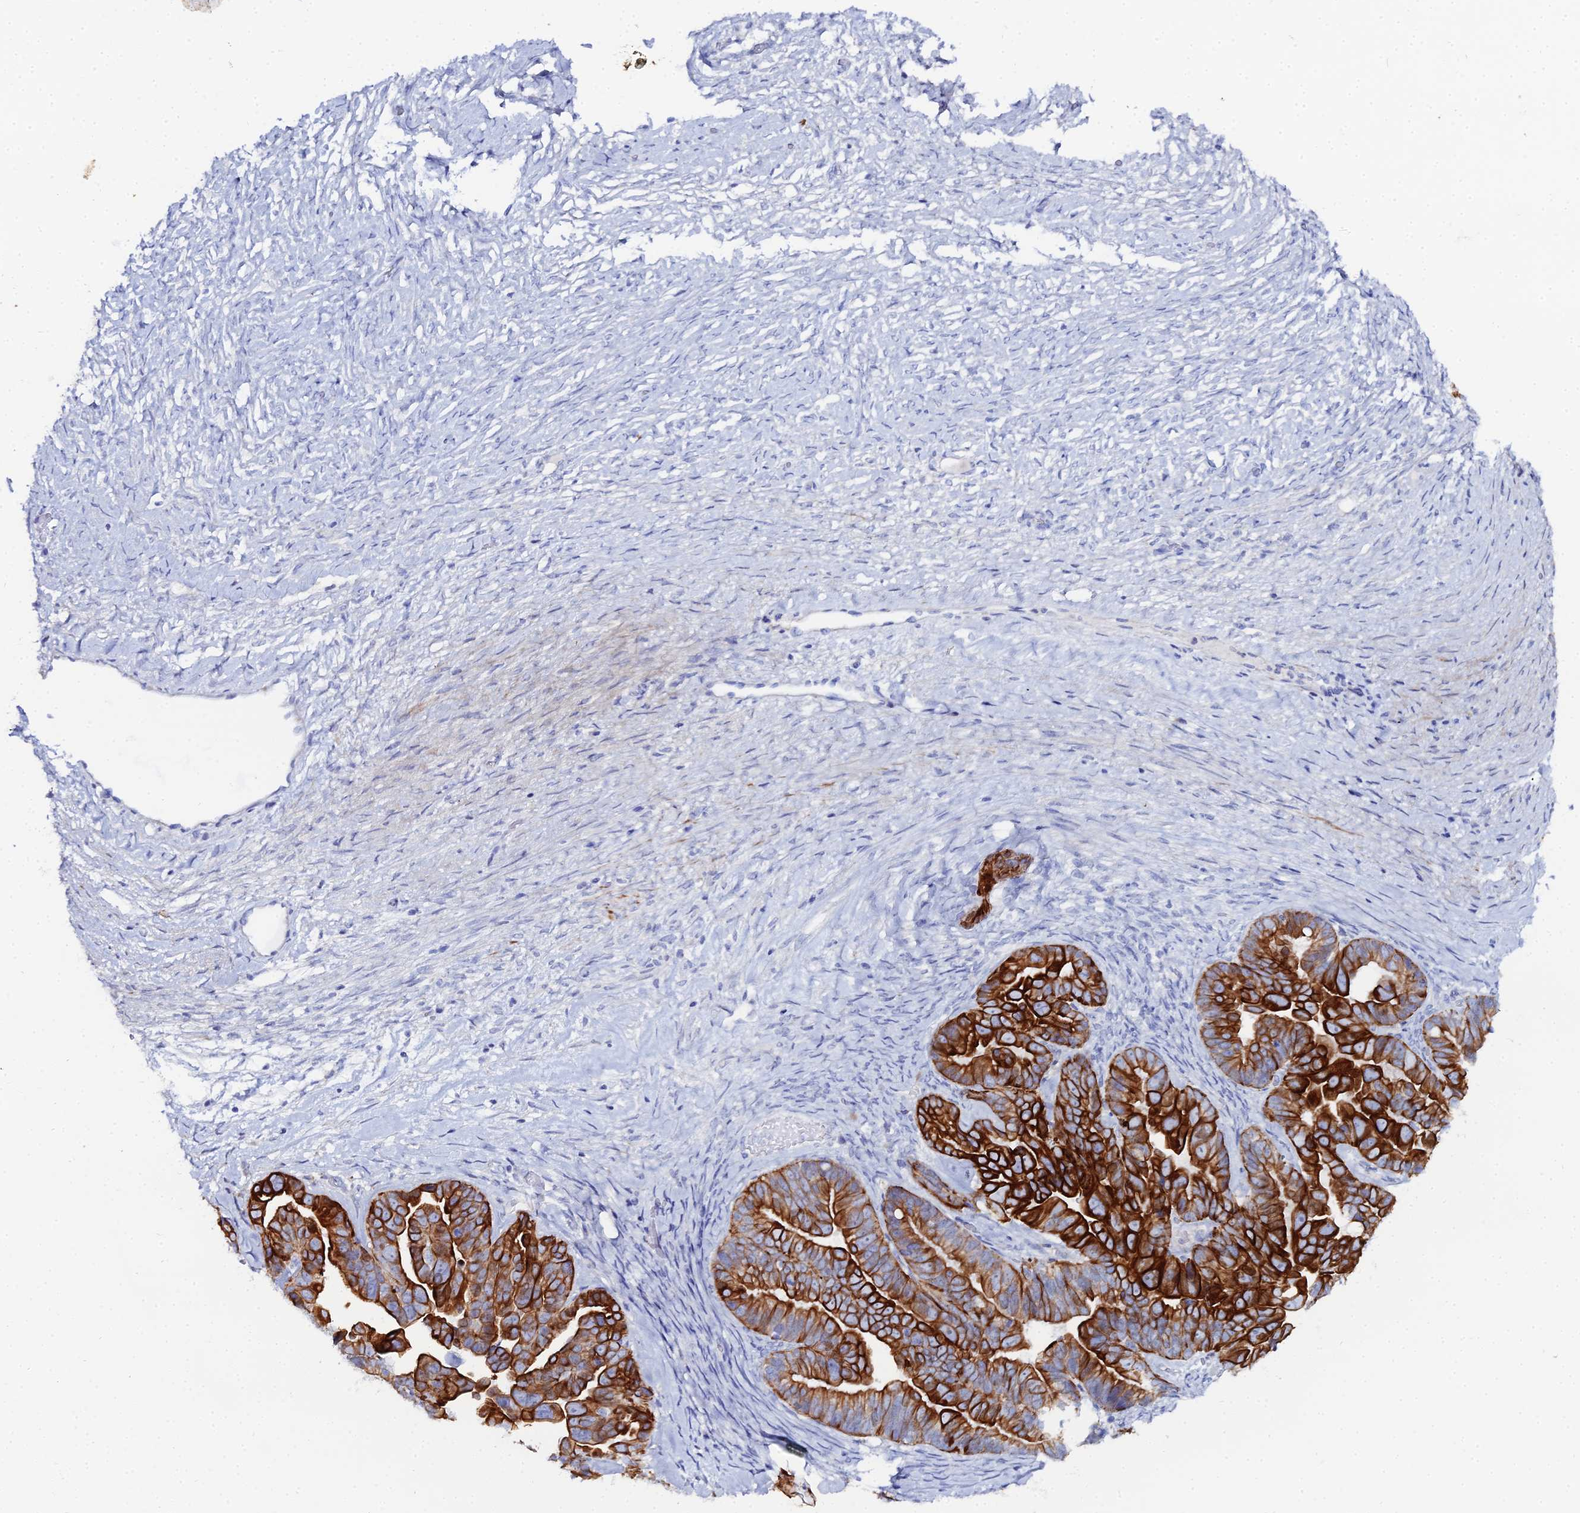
{"staining": {"intensity": "strong", "quantity": ">75%", "location": "cytoplasmic/membranous"}, "tissue": "ovarian cancer", "cell_type": "Tumor cells", "image_type": "cancer", "snomed": [{"axis": "morphology", "description": "Cystadenocarcinoma, serous, NOS"}, {"axis": "topography", "description": "Ovary"}], "caption": "Strong cytoplasmic/membranous protein expression is identified in approximately >75% of tumor cells in ovarian cancer.", "gene": "DHX34", "patient": {"sex": "female", "age": 56}}